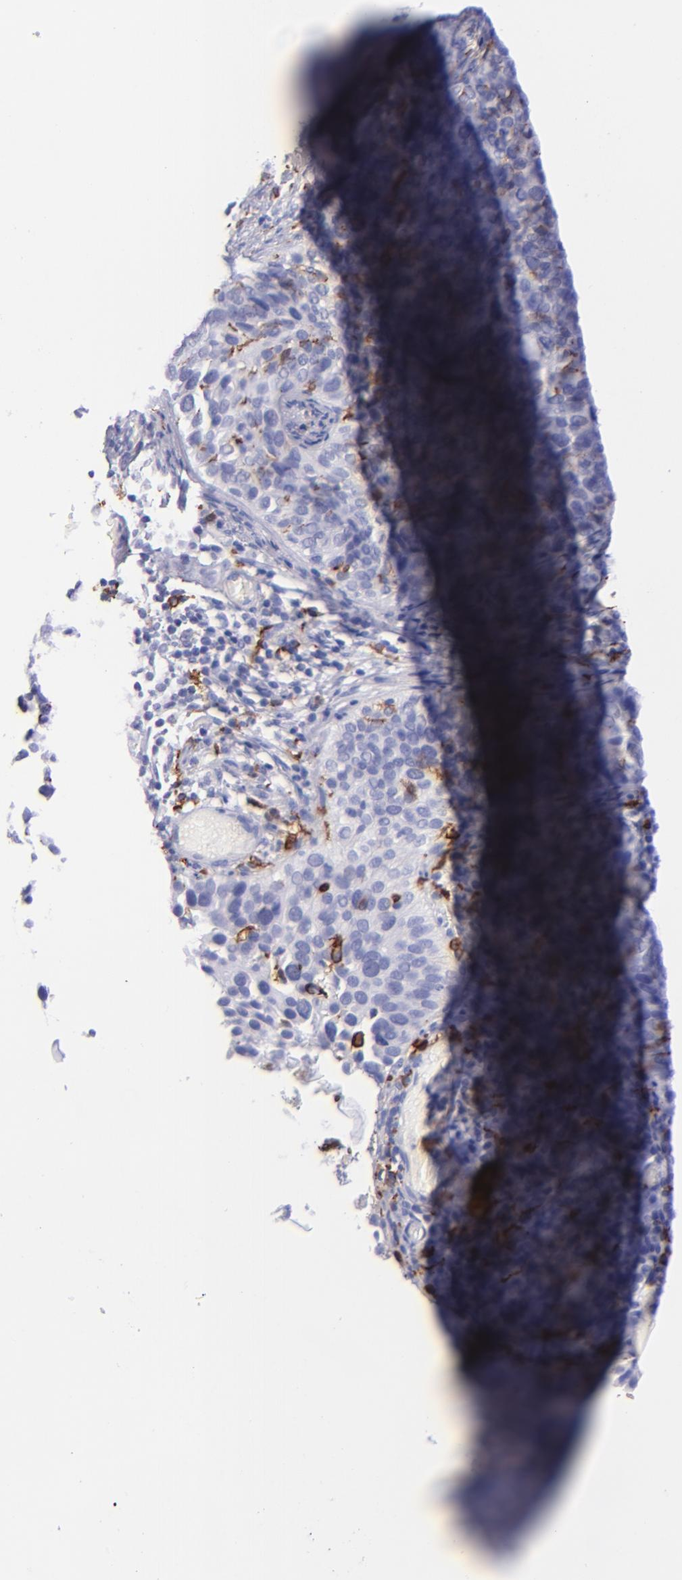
{"staining": {"intensity": "negative", "quantity": "none", "location": "none"}, "tissue": "cervical cancer", "cell_type": "Tumor cells", "image_type": "cancer", "snomed": [{"axis": "morphology", "description": "Squamous cell carcinoma, NOS"}, {"axis": "topography", "description": "Cervix"}], "caption": "Tumor cells are negative for protein expression in human squamous cell carcinoma (cervical).", "gene": "CD163", "patient": {"sex": "female", "age": 31}}